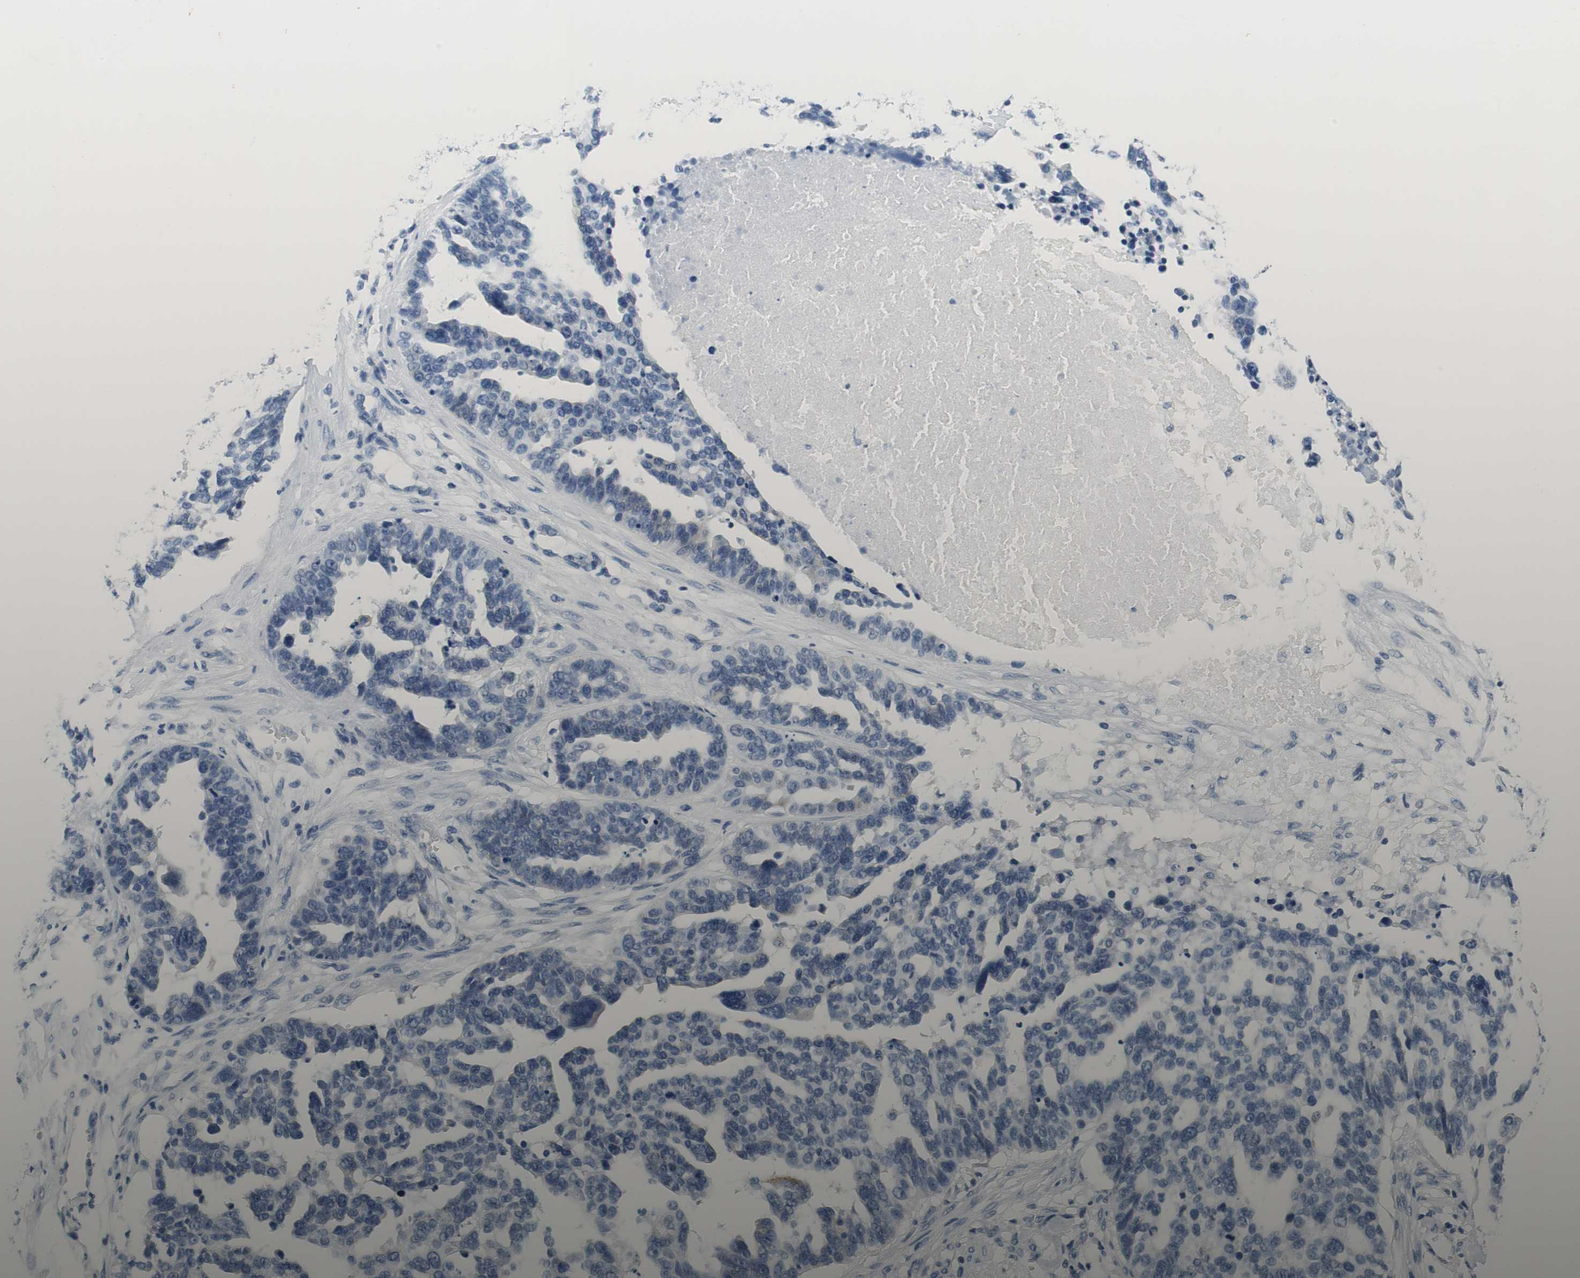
{"staining": {"intensity": "negative", "quantity": "none", "location": "none"}, "tissue": "ovarian cancer", "cell_type": "Tumor cells", "image_type": "cancer", "snomed": [{"axis": "morphology", "description": "Cystadenocarcinoma, serous, NOS"}, {"axis": "topography", "description": "Ovary"}], "caption": "This photomicrograph is of ovarian serous cystadenocarcinoma stained with immunohistochemistry to label a protein in brown with the nuclei are counter-stained blue. There is no staining in tumor cells.", "gene": "TEX264", "patient": {"sex": "female", "age": 59}}